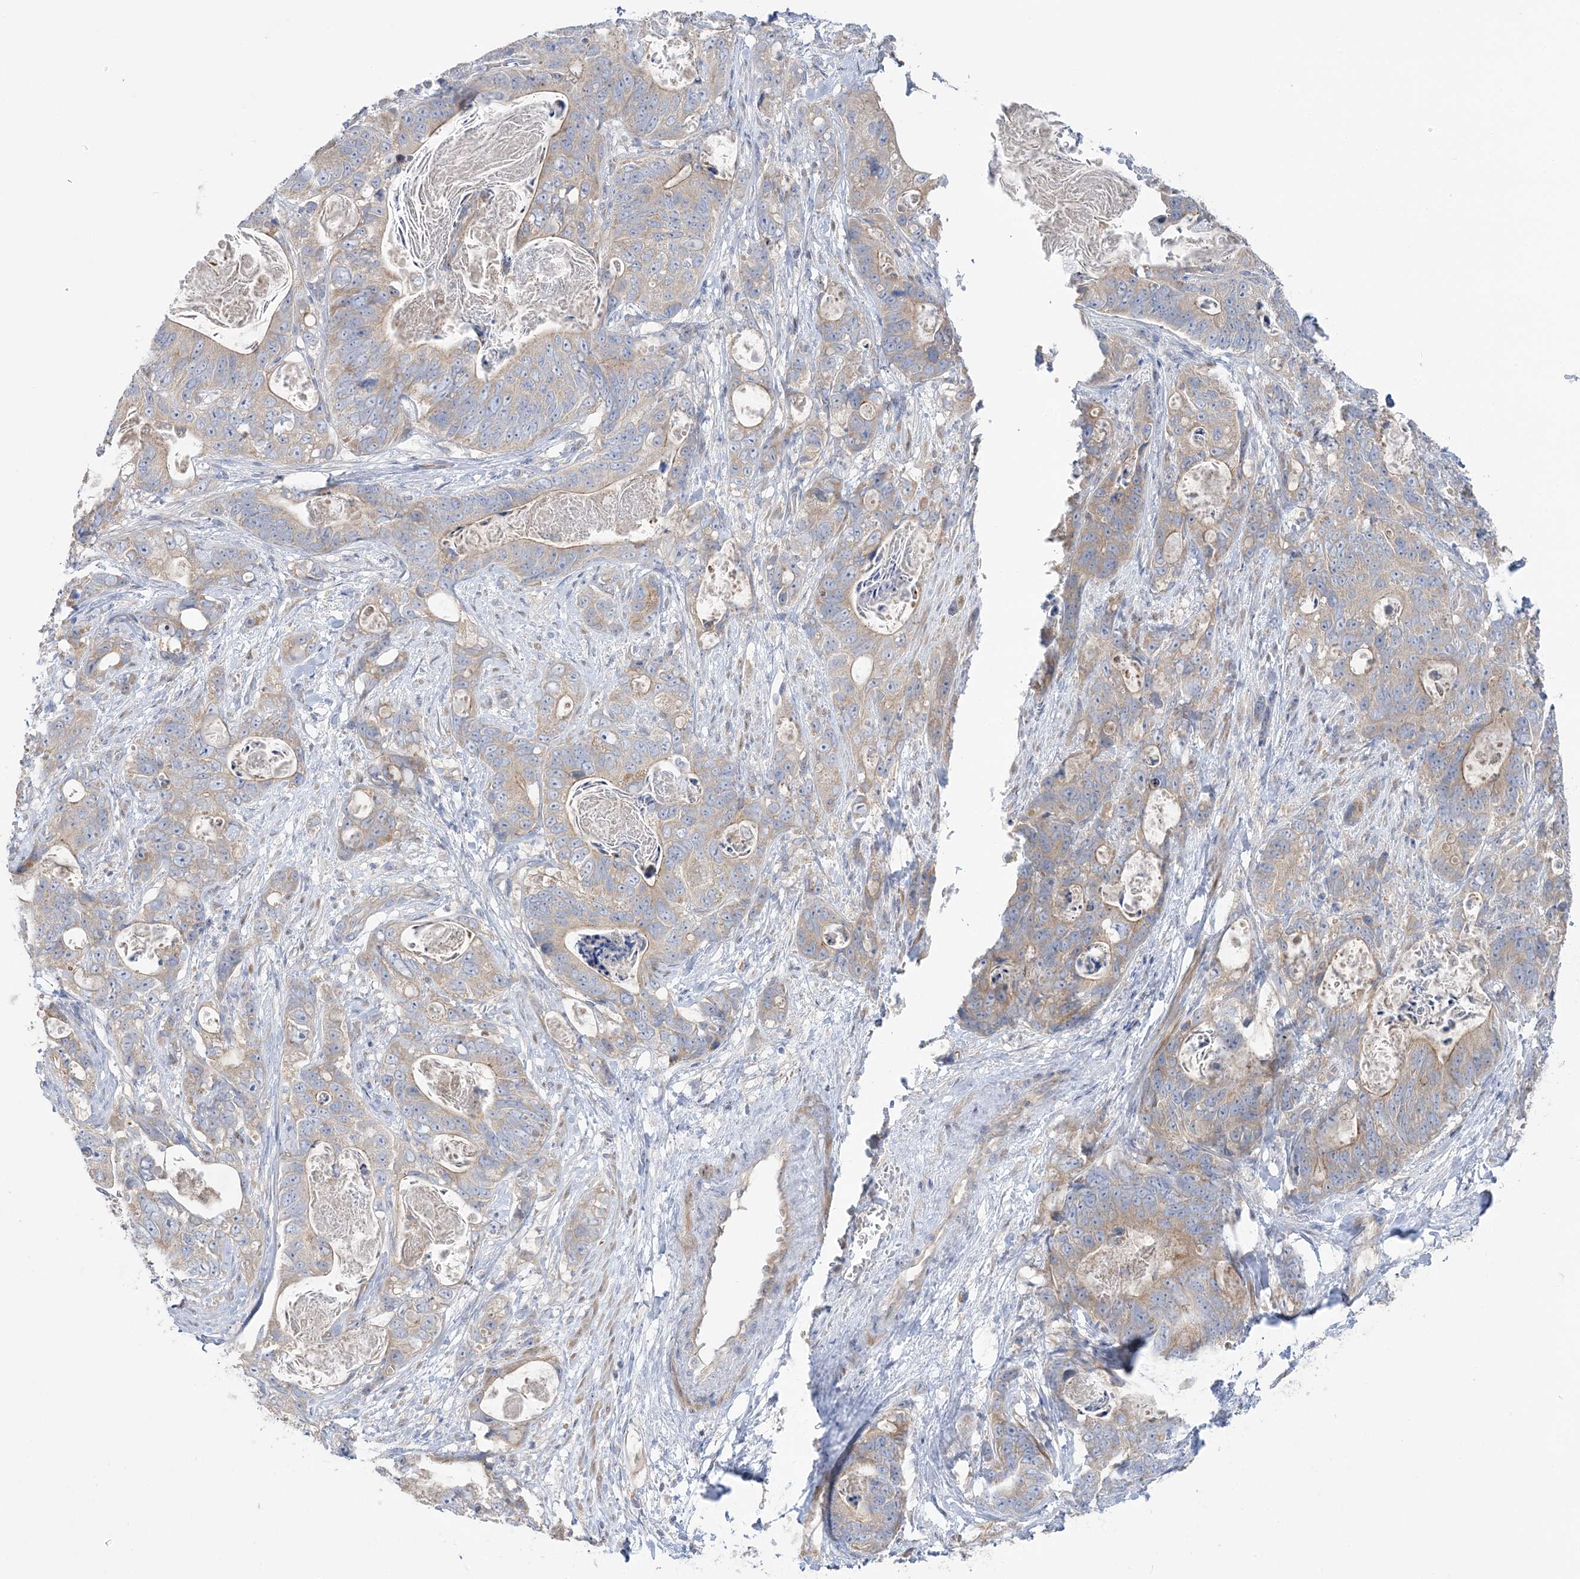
{"staining": {"intensity": "weak", "quantity": "25%-75%", "location": "cytoplasmic/membranous"}, "tissue": "stomach cancer", "cell_type": "Tumor cells", "image_type": "cancer", "snomed": [{"axis": "morphology", "description": "Normal tissue, NOS"}, {"axis": "morphology", "description": "Adenocarcinoma, NOS"}, {"axis": "topography", "description": "Stomach"}], "caption": "A high-resolution photomicrograph shows immunohistochemistry staining of stomach adenocarcinoma, which demonstrates weak cytoplasmic/membranous staining in about 25%-75% of tumor cells.", "gene": "MMADHC", "patient": {"sex": "female", "age": 89}}